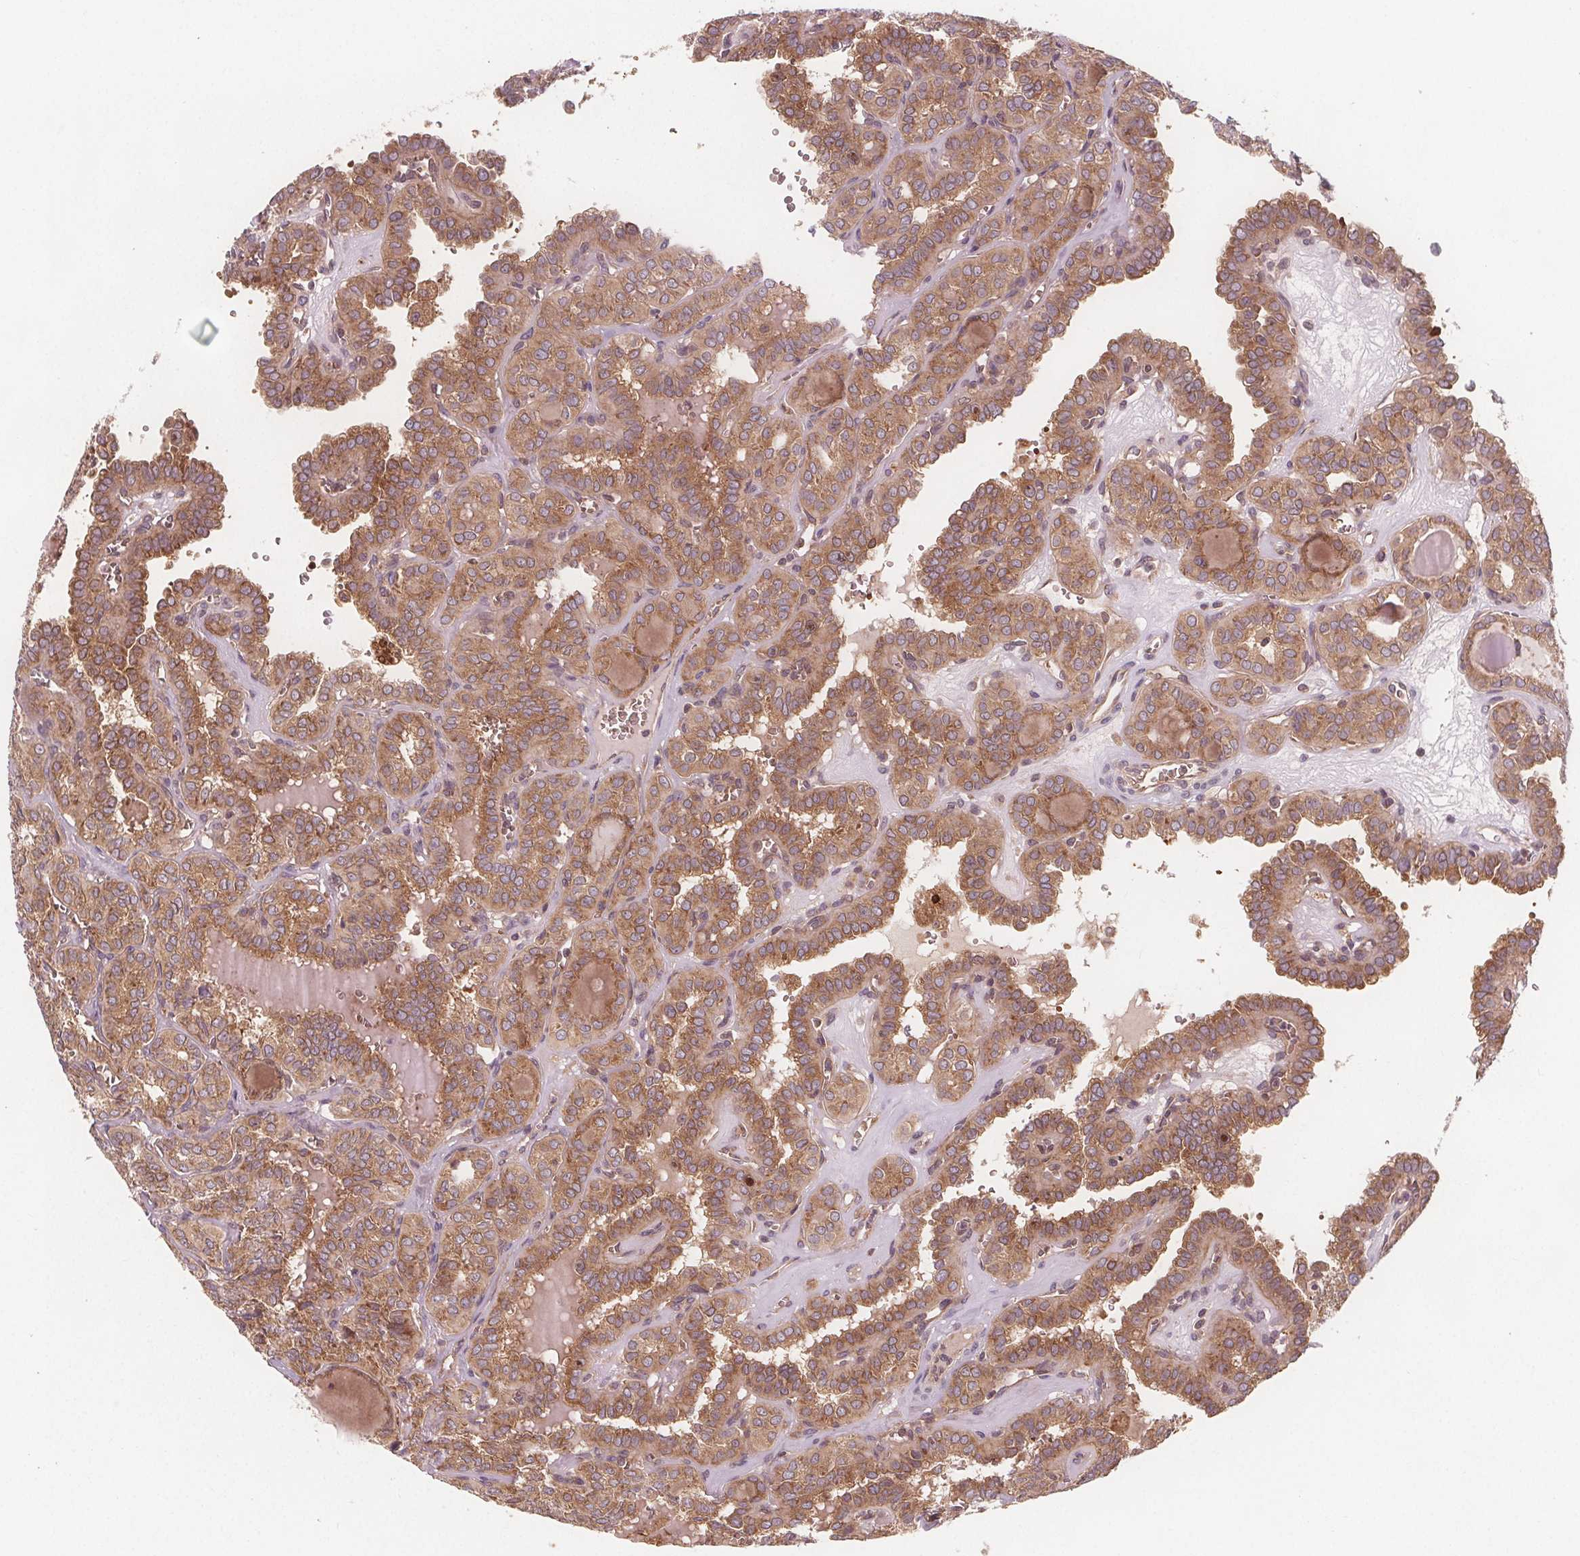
{"staining": {"intensity": "moderate", "quantity": ">75%", "location": "cytoplasmic/membranous"}, "tissue": "thyroid cancer", "cell_type": "Tumor cells", "image_type": "cancer", "snomed": [{"axis": "morphology", "description": "Papillary adenocarcinoma, NOS"}, {"axis": "topography", "description": "Thyroid gland"}], "caption": "Human thyroid papillary adenocarcinoma stained for a protein (brown) demonstrates moderate cytoplasmic/membranous positive expression in approximately >75% of tumor cells.", "gene": "EIF3D", "patient": {"sex": "female", "age": 41}}